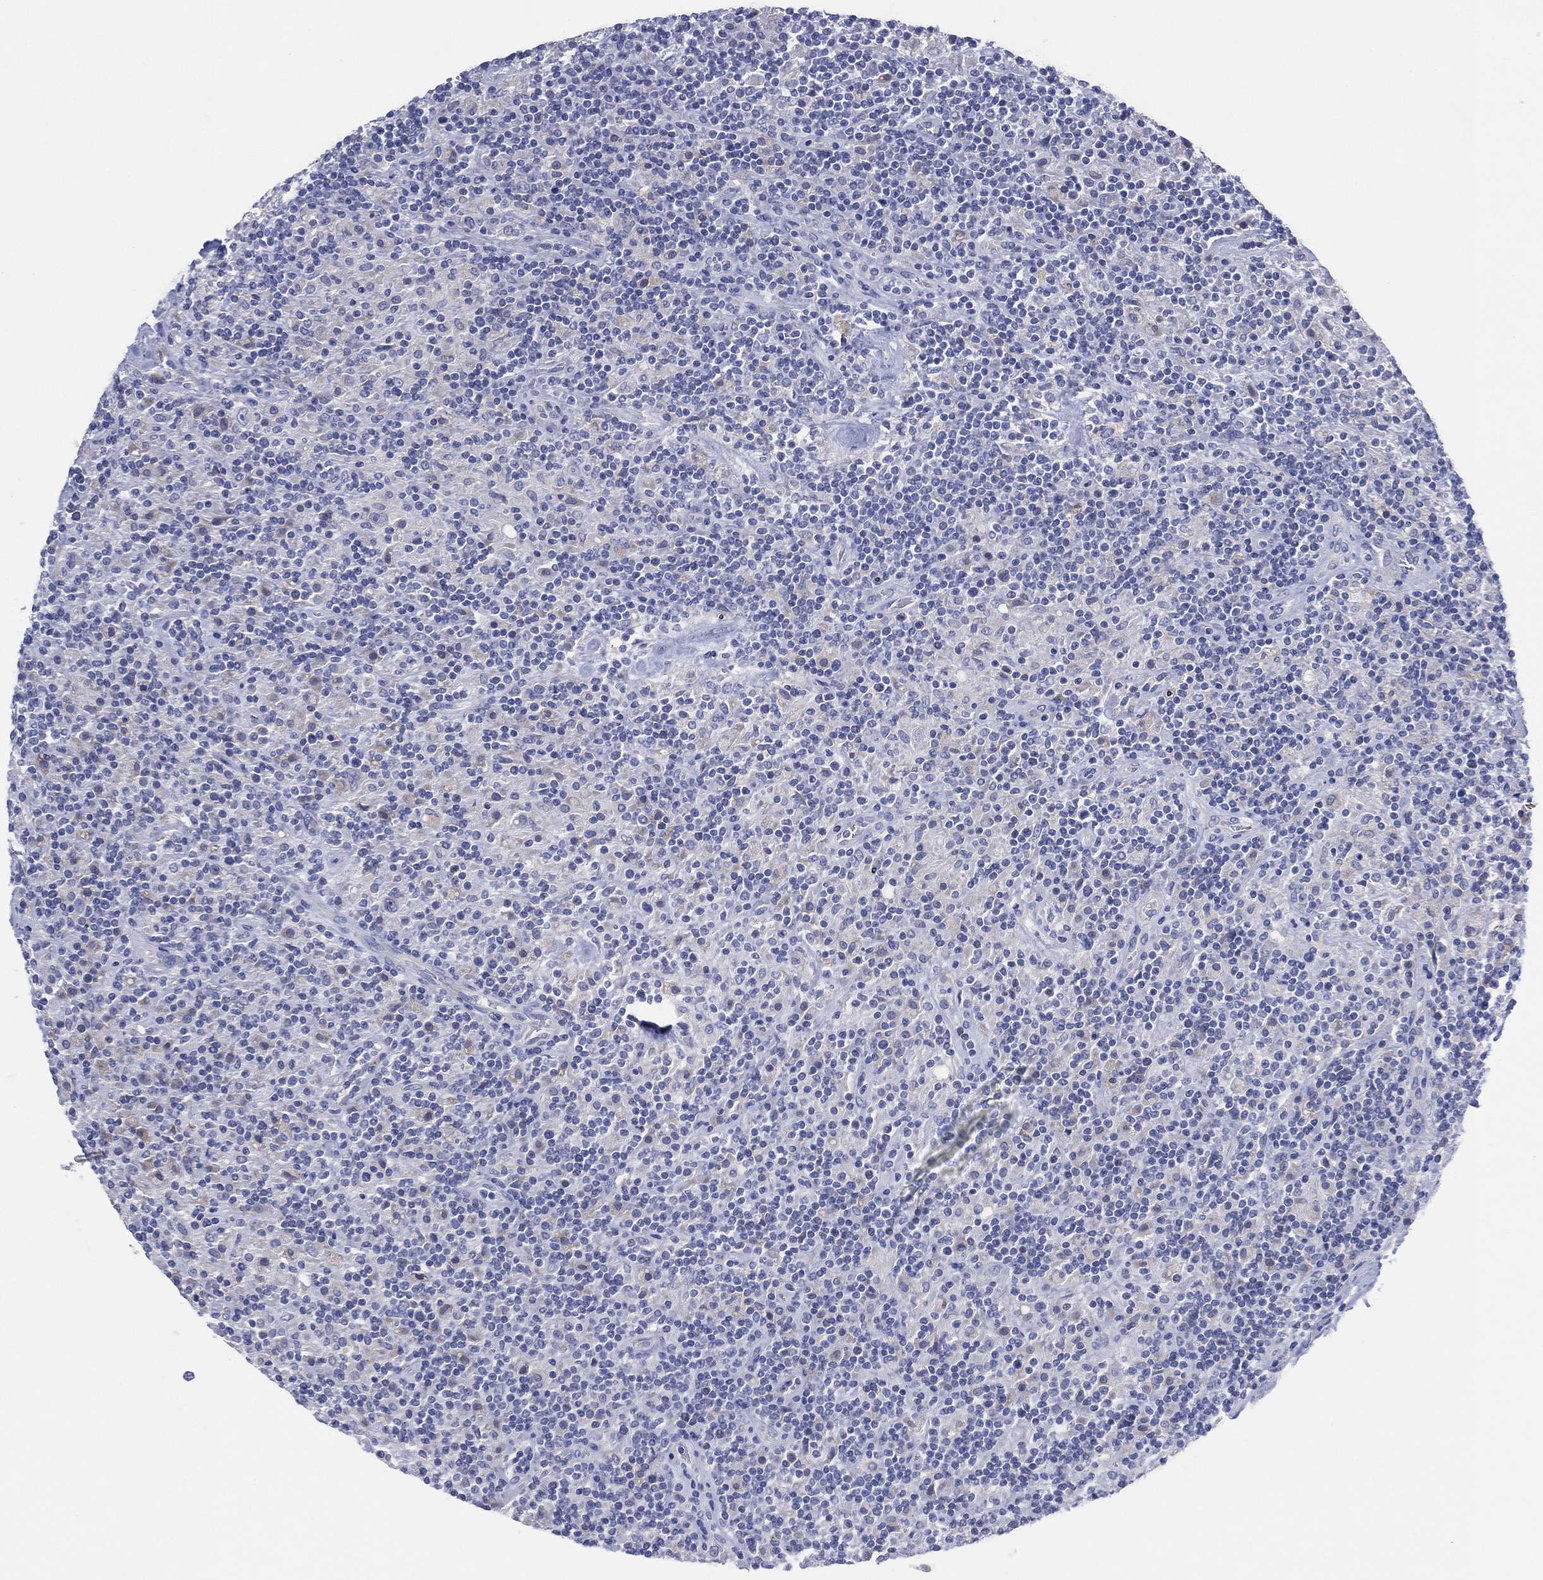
{"staining": {"intensity": "weak", "quantity": "25%-75%", "location": "cytoplasmic/membranous"}, "tissue": "lymphoma", "cell_type": "Tumor cells", "image_type": "cancer", "snomed": [{"axis": "morphology", "description": "Hodgkin's disease, NOS"}, {"axis": "topography", "description": "Lymph node"}], "caption": "This micrograph displays immunohistochemistry (IHC) staining of Hodgkin's disease, with low weak cytoplasmic/membranous positivity in about 25%-75% of tumor cells.", "gene": "GALNS", "patient": {"sex": "male", "age": 70}}